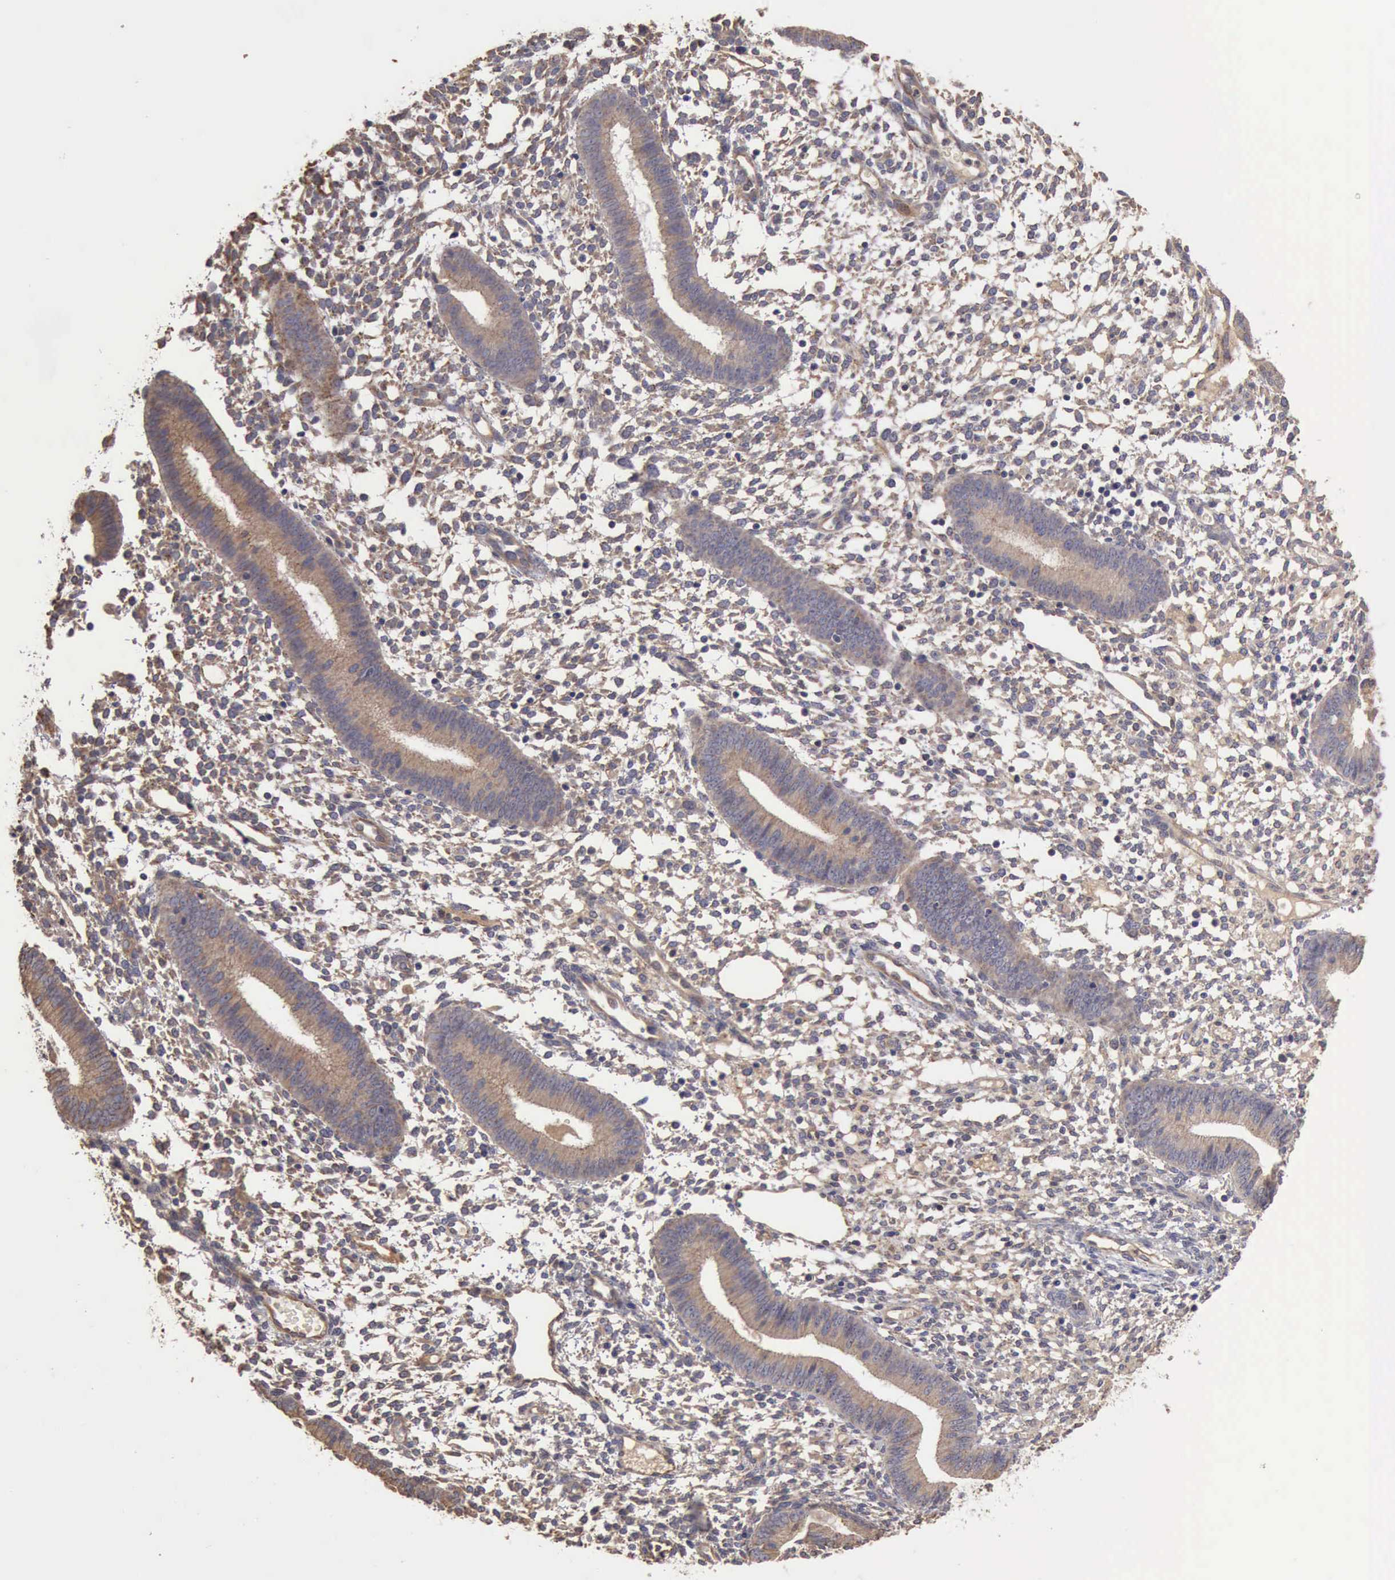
{"staining": {"intensity": "weak", "quantity": "25%-75%", "location": "cytoplasmic/membranous"}, "tissue": "endometrium", "cell_type": "Cells in endometrial stroma", "image_type": "normal", "snomed": [{"axis": "morphology", "description": "Normal tissue, NOS"}, {"axis": "topography", "description": "Endometrium"}], "caption": "Immunohistochemistry of unremarkable endometrium displays low levels of weak cytoplasmic/membranous expression in about 25%-75% of cells in endometrial stroma. Ihc stains the protein in brown and the nuclei are stained blue.", "gene": "BMX", "patient": {"sex": "female", "age": 35}}